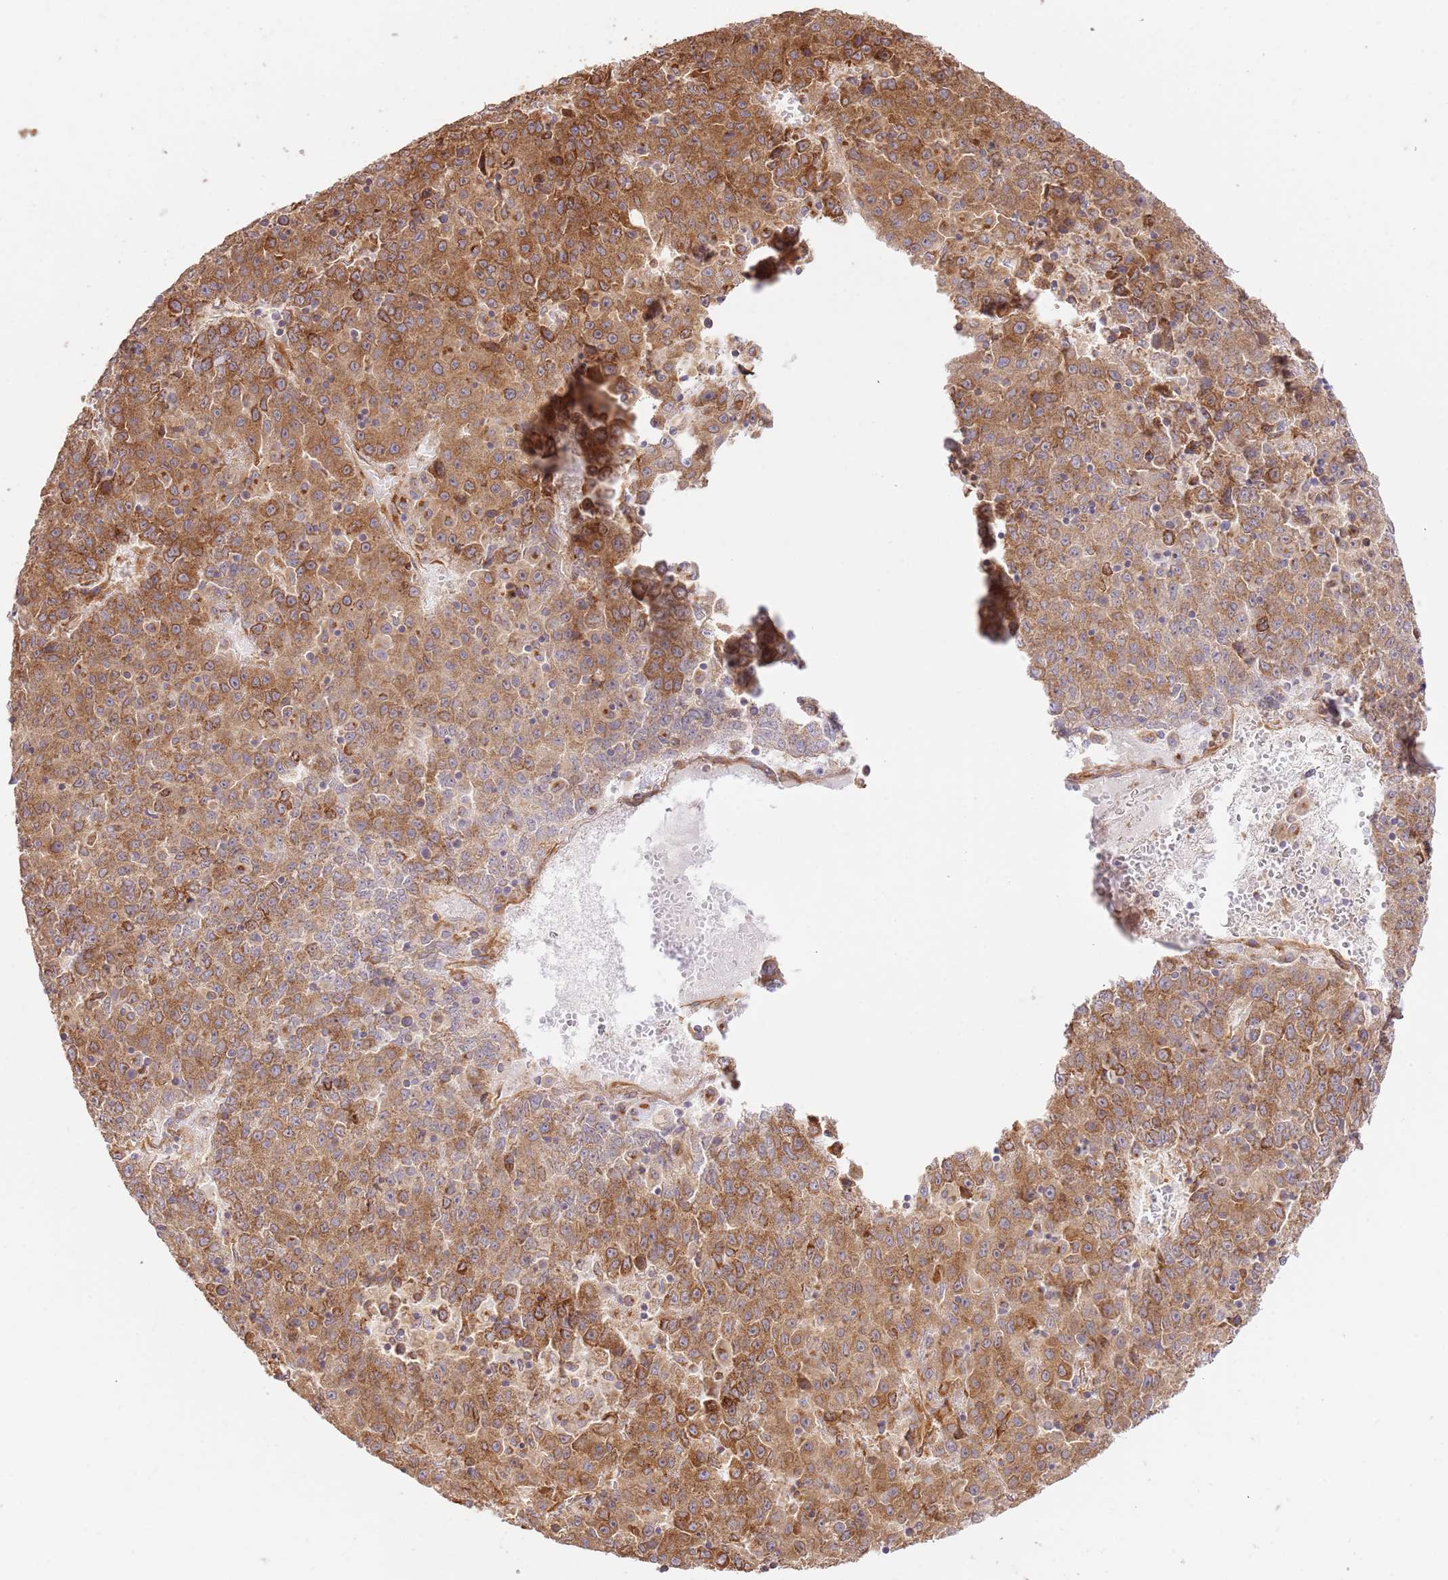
{"staining": {"intensity": "moderate", "quantity": ">75%", "location": "cytoplasmic/membranous"}, "tissue": "liver cancer", "cell_type": "Tumor cells", "image_type": "cancer", "snomed": [{"axis": "morphology", "description": "Carcinoma, Hepatocellular, NOS"}, {"axis": "topography", "description": "Liver"}], "caption": "Liver cancer (hepatocellular carcinoma) stained for a protein exhibits moderate cytoplasmic/membranous positivity in tumor cells.", "gene": "ZBTB39", "patient": {"sex": "female", "age": 53}}